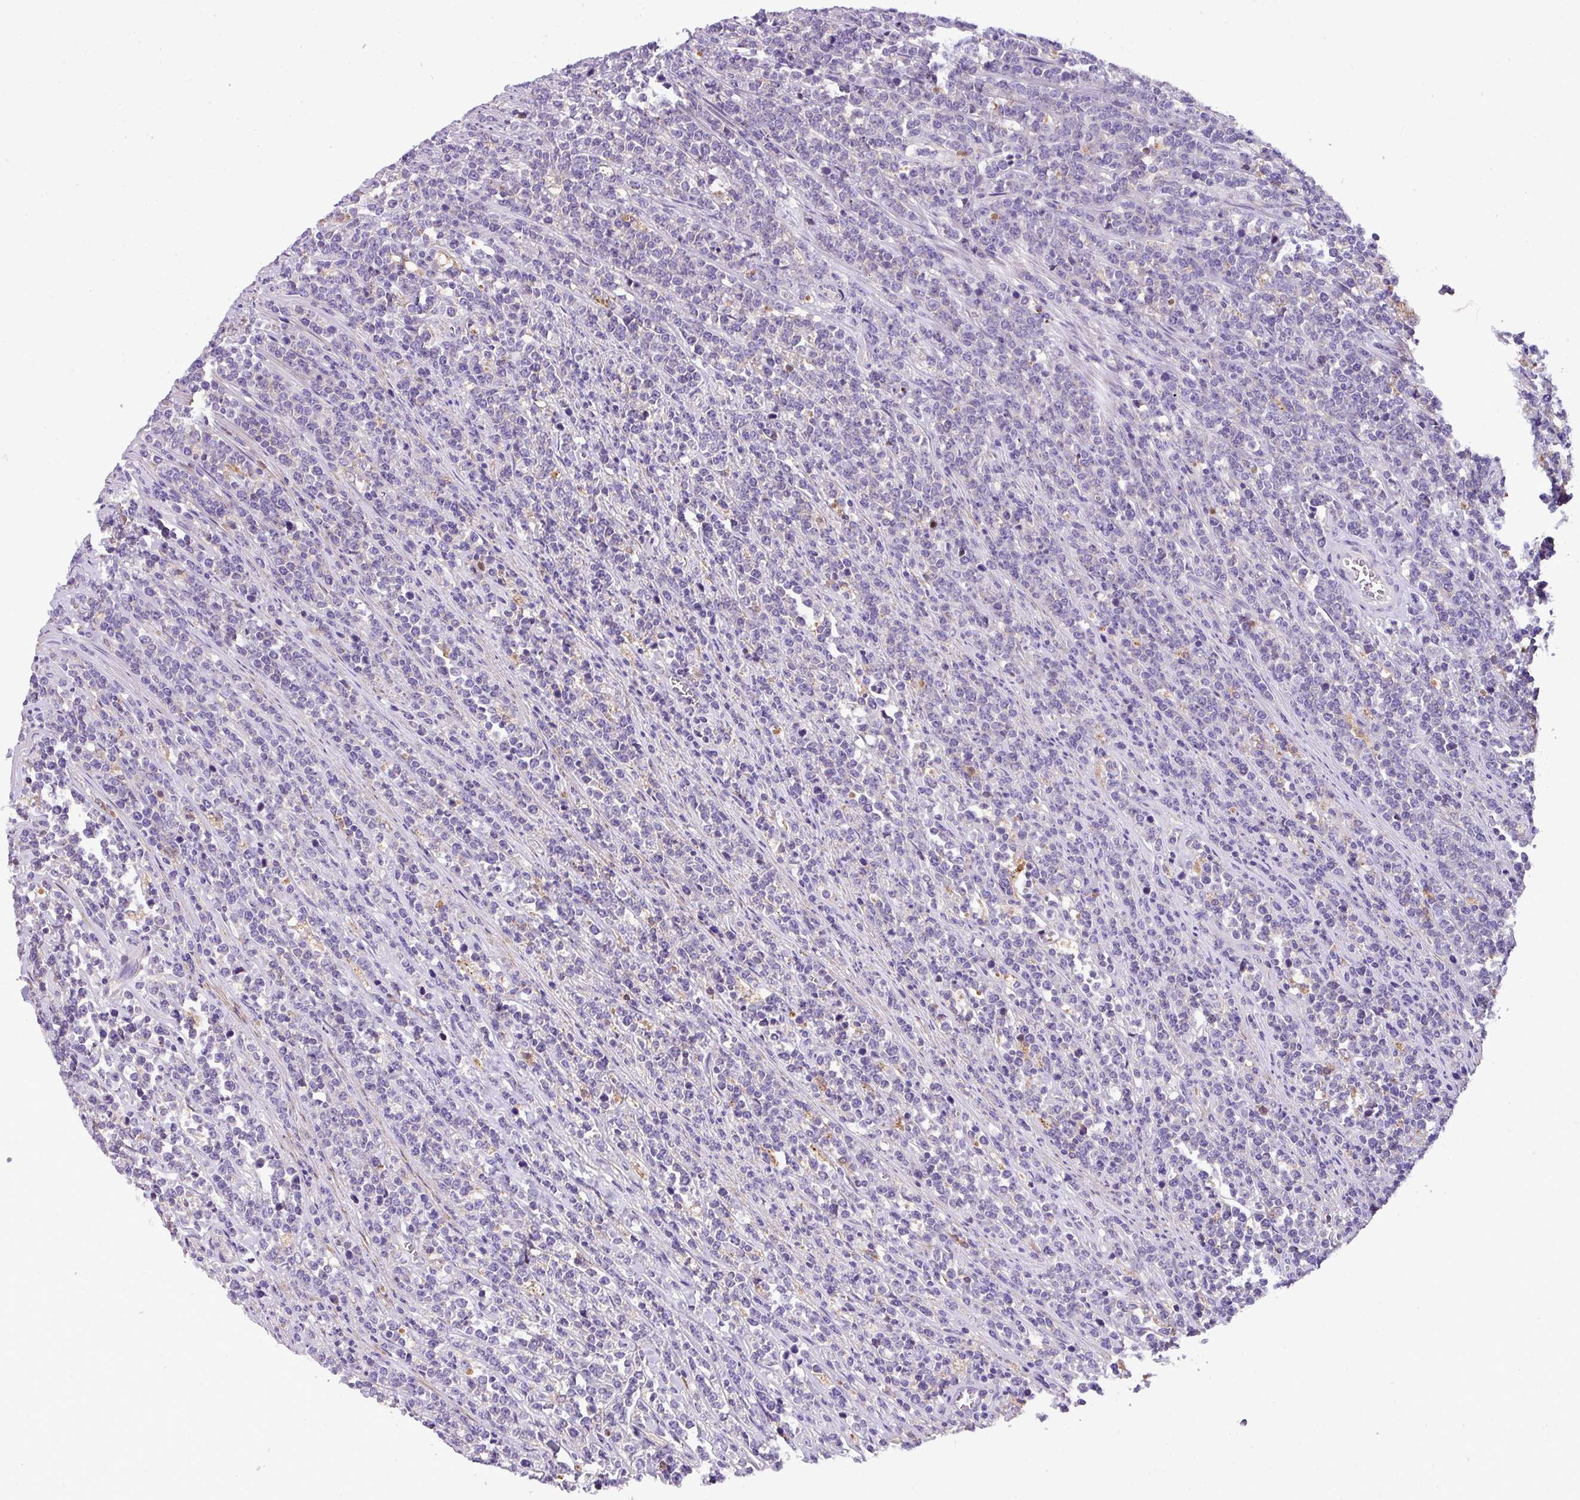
{"staining": {"intensity": "negative", "quantity": "none", "location": "none"}, "tissue": "lymphoma", "cell_type": "Tumor cells", "image_type": "cancer", "snomed": [{"axis": "morphology", "description": "Malignant lymphoma, non-Hodgkin's type, High grade"}, {"axis": "topography", "description": "Small intestine"}], "caption": "An image of human lymphoma is negative for staining in tumor cells.", "gene": "ANXA2R", "patient": {"sex": "male", "age": 8}}